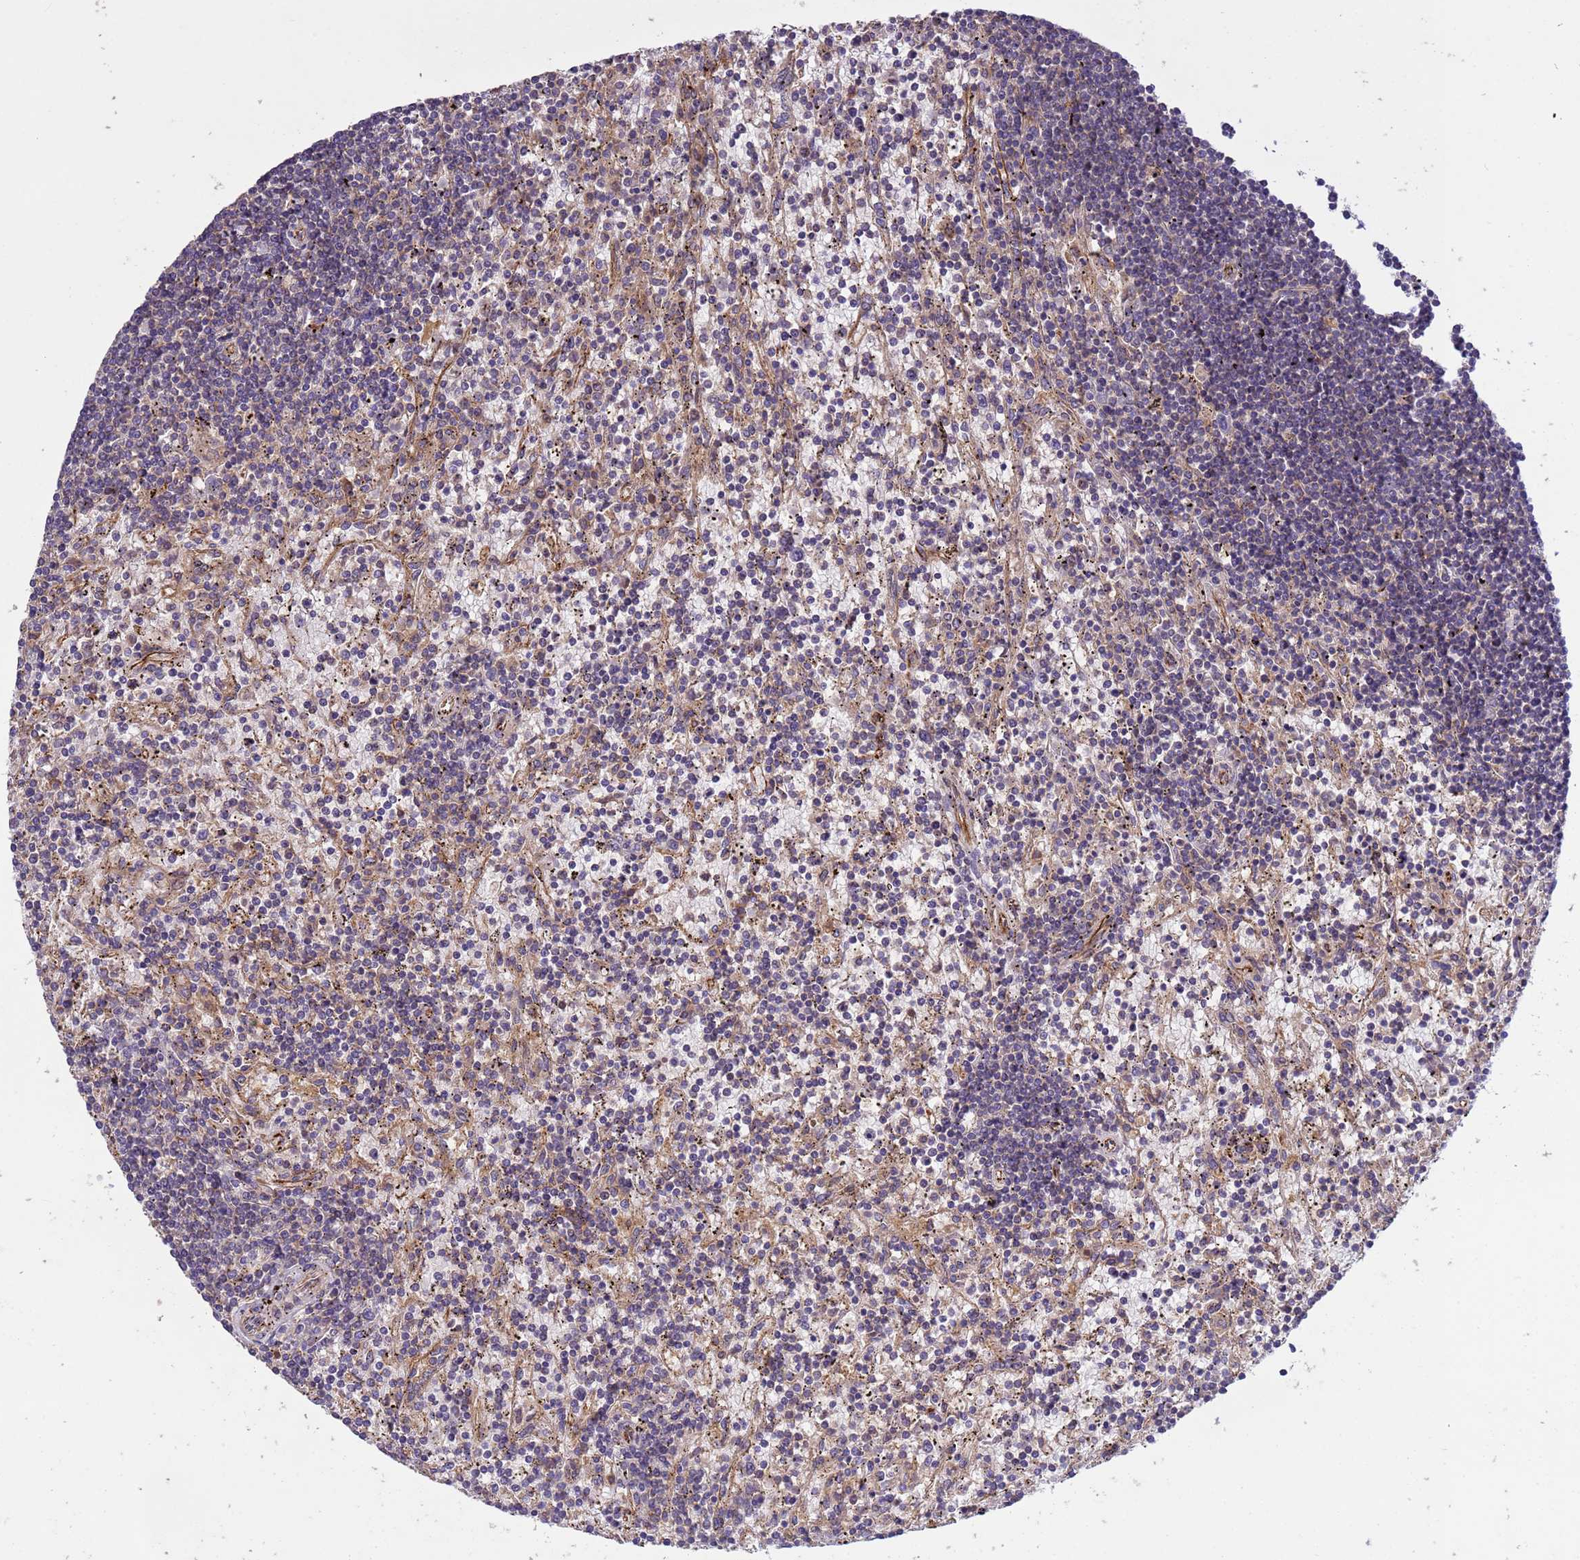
{"staining": {"intensity": "weak", "quantity": "<25%", "location": "cytoplasmic/membranous"}, "tissue": "lymphoma", "cell_type": "Tumor cells", "image_type": "cancer", "snomed": [{"axis": "morphology", "description": "Malignant lymphoma, non-Hodgkin's type, Low grade"}, {"axis": "topography", "description": "Spleen"}], "caption": "Immunohistochemistry of human lymphoma displays no positivity in tumor cells.", "gene": "RAB10", "patient": {"sex": "male", "age": 76}}